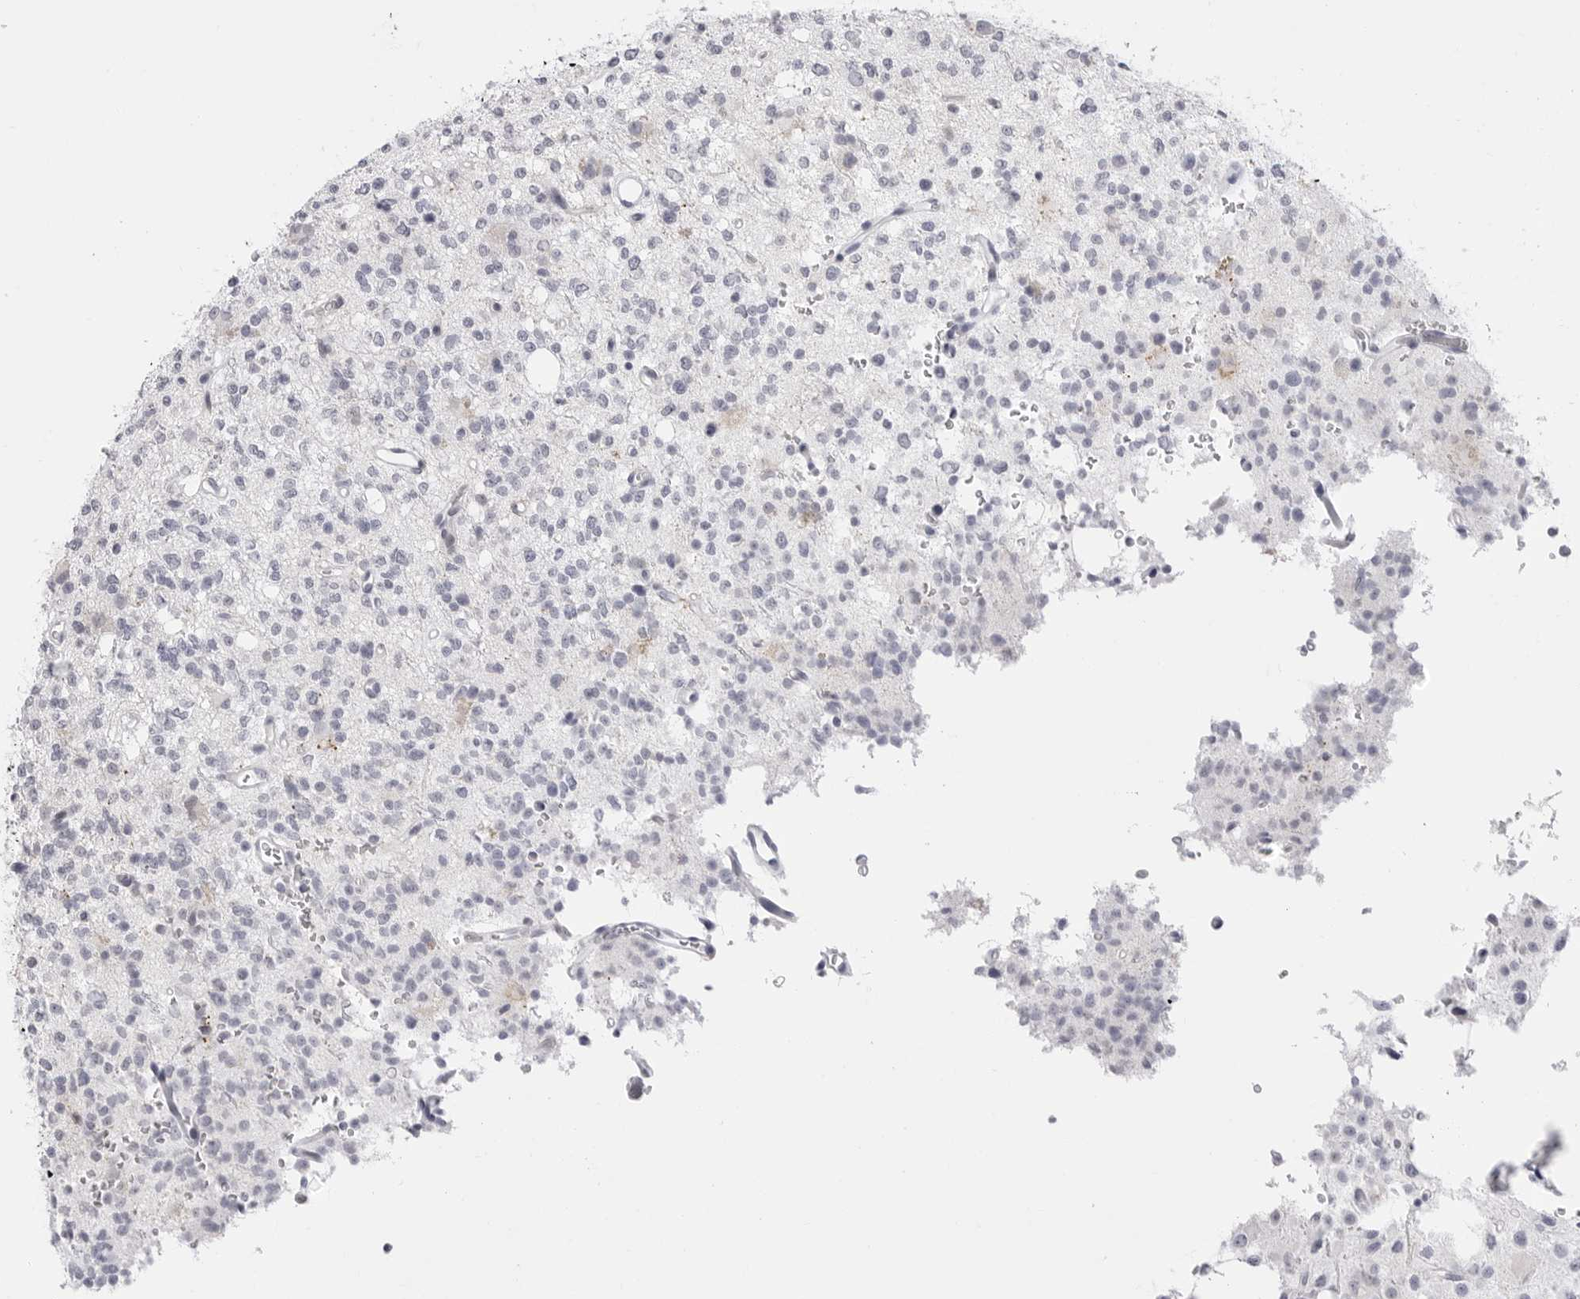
{"staining": {"intensity": "negative", "quantity": "none", "location": "none"}, "tissue": "glioma", "cell_type": "Tumor cells", "image_type": "cancer", "snomed": [{"axis": "morphology", "description": "Glioma, malignant, High grade"}, {"axis": "topography", "description": "Brain"}], "caption": "DAB immunohistochemical staining of human glioma exhibits no significant staining in tumor cells.", "gene": "TSSK1B", "patient": {"sex": "female", "age": 62}}